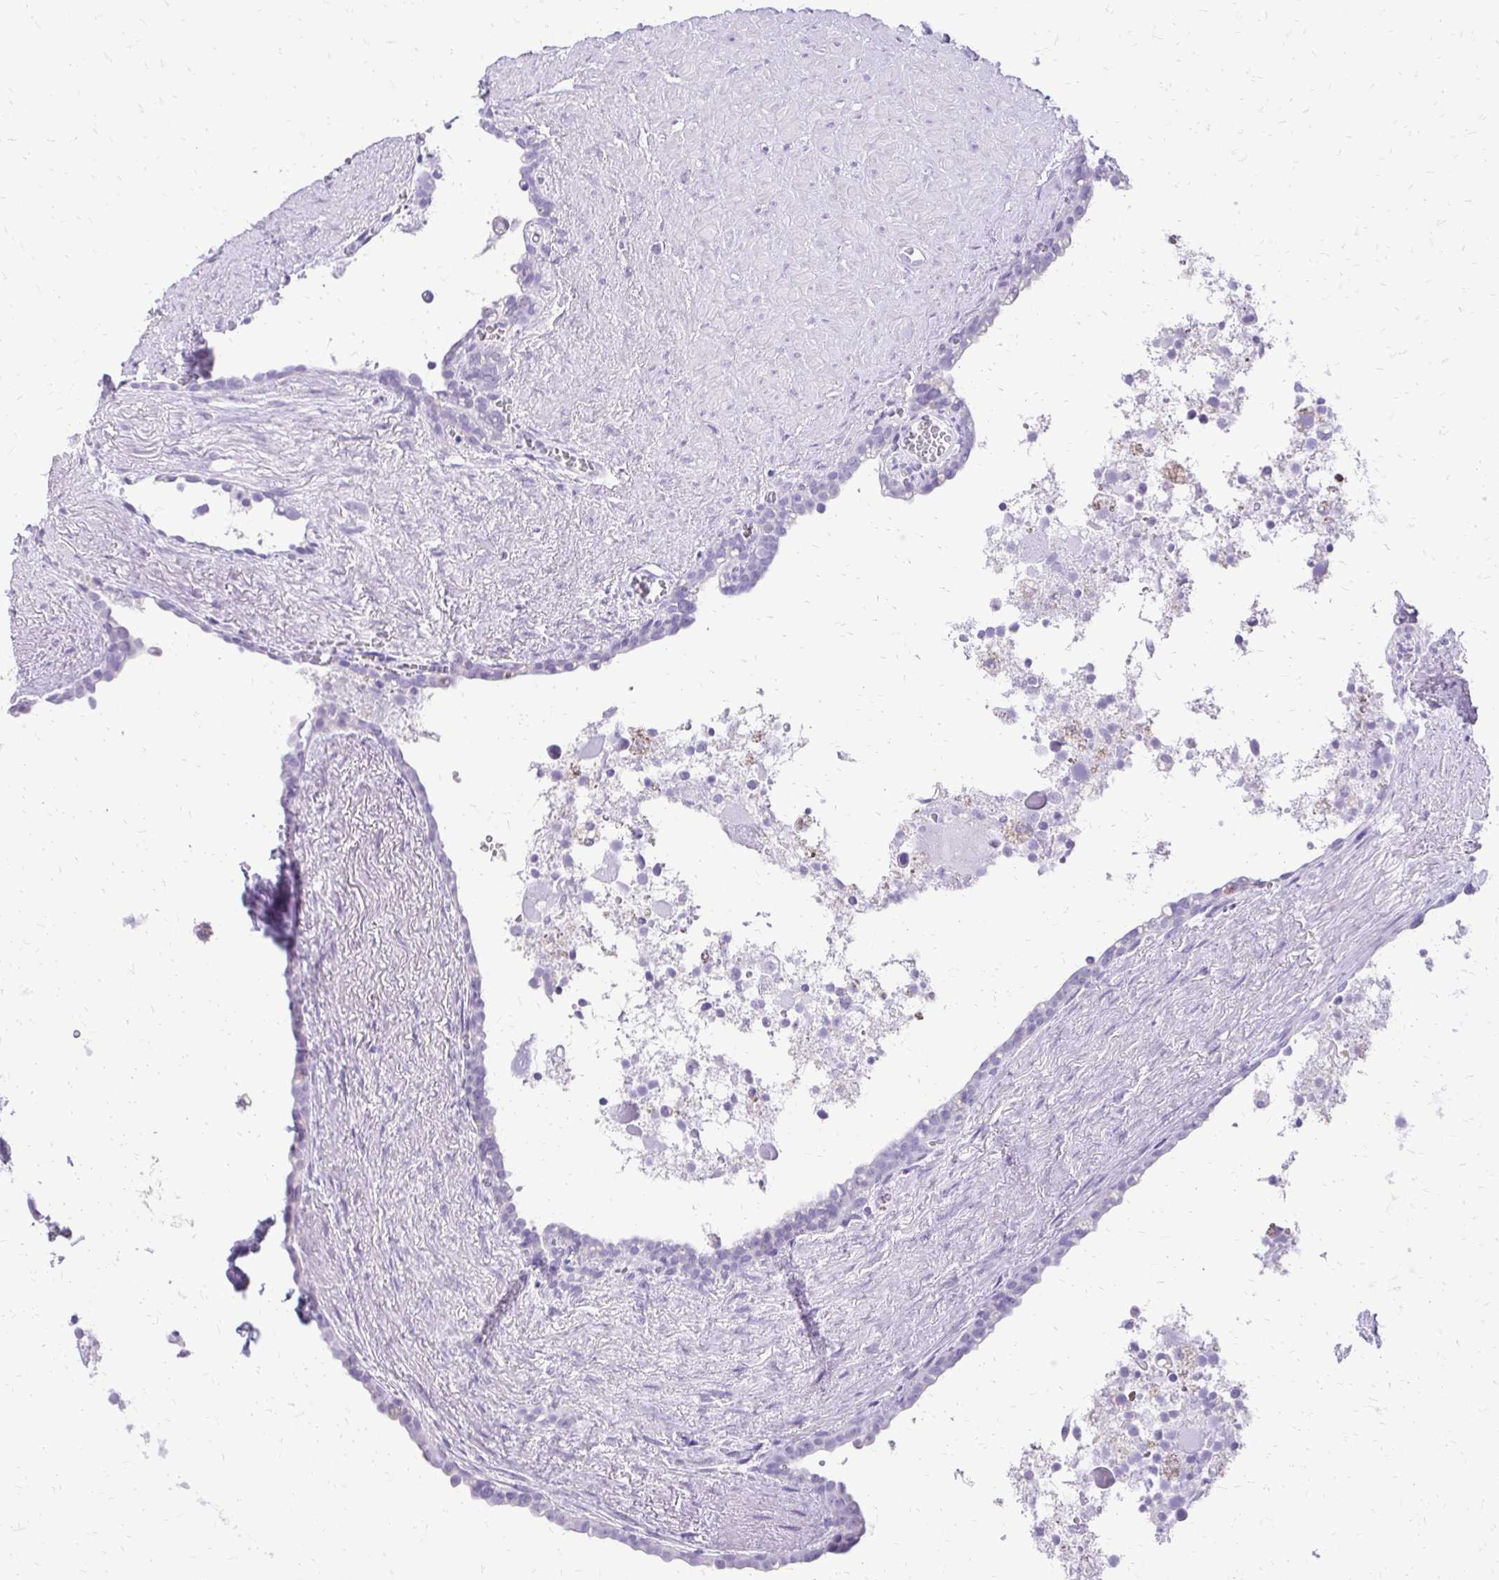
{"staining": {"intensity": "negative", "quantity": "none", "location": "none"}, "tissue": "seminal vesicle", "cell_type": "Glandular cells", "image_type": "normal", "snomed": [{"axis": "morphology", "description": "Normal tissue, NOS"}, {"axis": "topography", "description": "Seminal veicle"}], "caption": "High power microscopy image of an immunohistochemistry (IHC) image of benign seminal vesicle, revealing no significant staining in glandular cells. (Brightfield microscopy of DAB immunohistochemistry at high magnification).", "gene": "SLC32A1", "patient": {"sex": "male", "age": 76}}